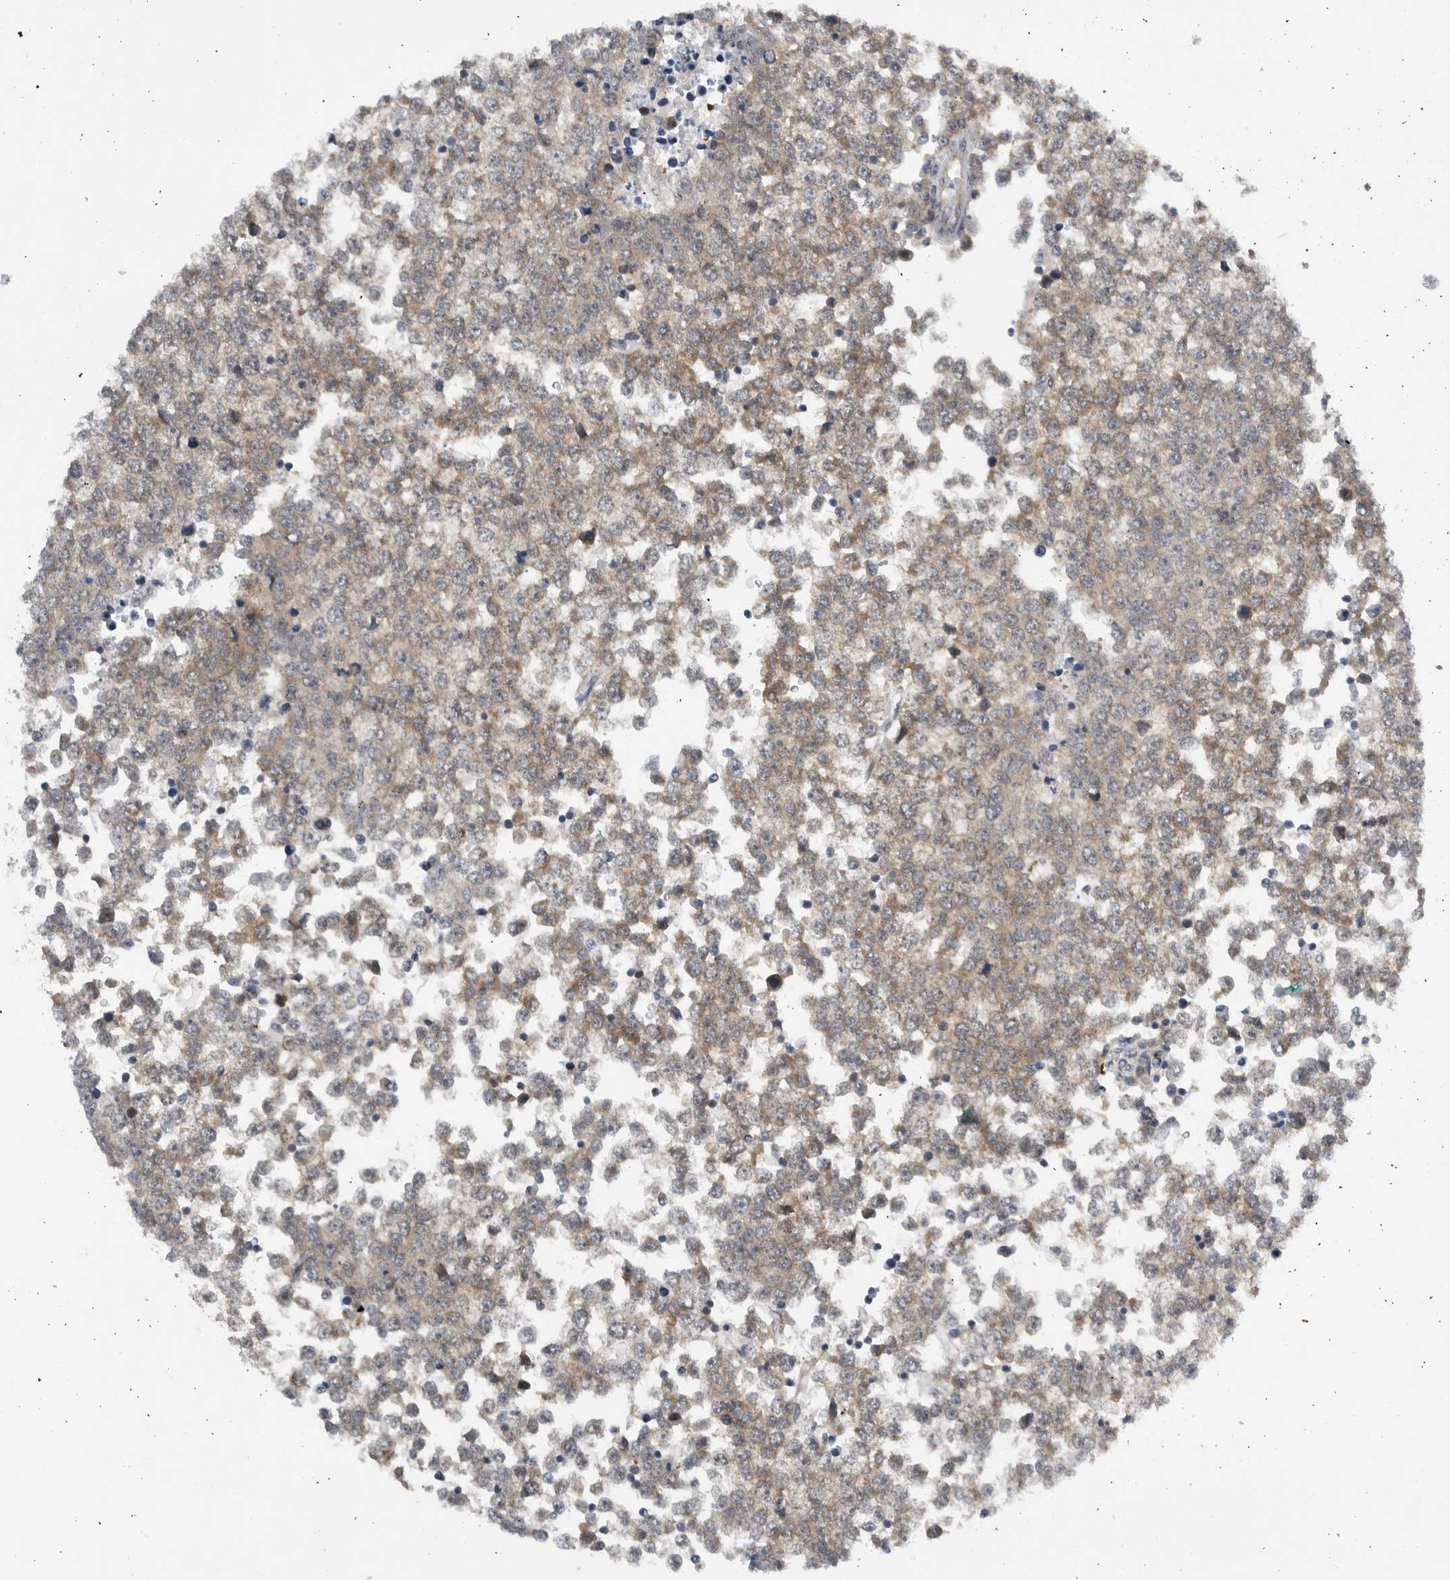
{"staining": {"intensity": "moderate", "quantity": "25%-75%", "location": "cytoplasmic/membranous"}, "tissue": "testis cancer", "cell_type": "Tumor cells", "image_type": "cancer", "snomed": [{"axis": "morphology", "description": "Seminoma, NOS"}, {"axis": "topography", "description": "Testis"}], "caption": "Tumor cells exhibit medium levels of moderate cytoplasmic/membranous expression in about 25%-75% of cells in human testis cancer.", "gene": "CCDC43", "patient": {"sex": "male", "age": 65}}